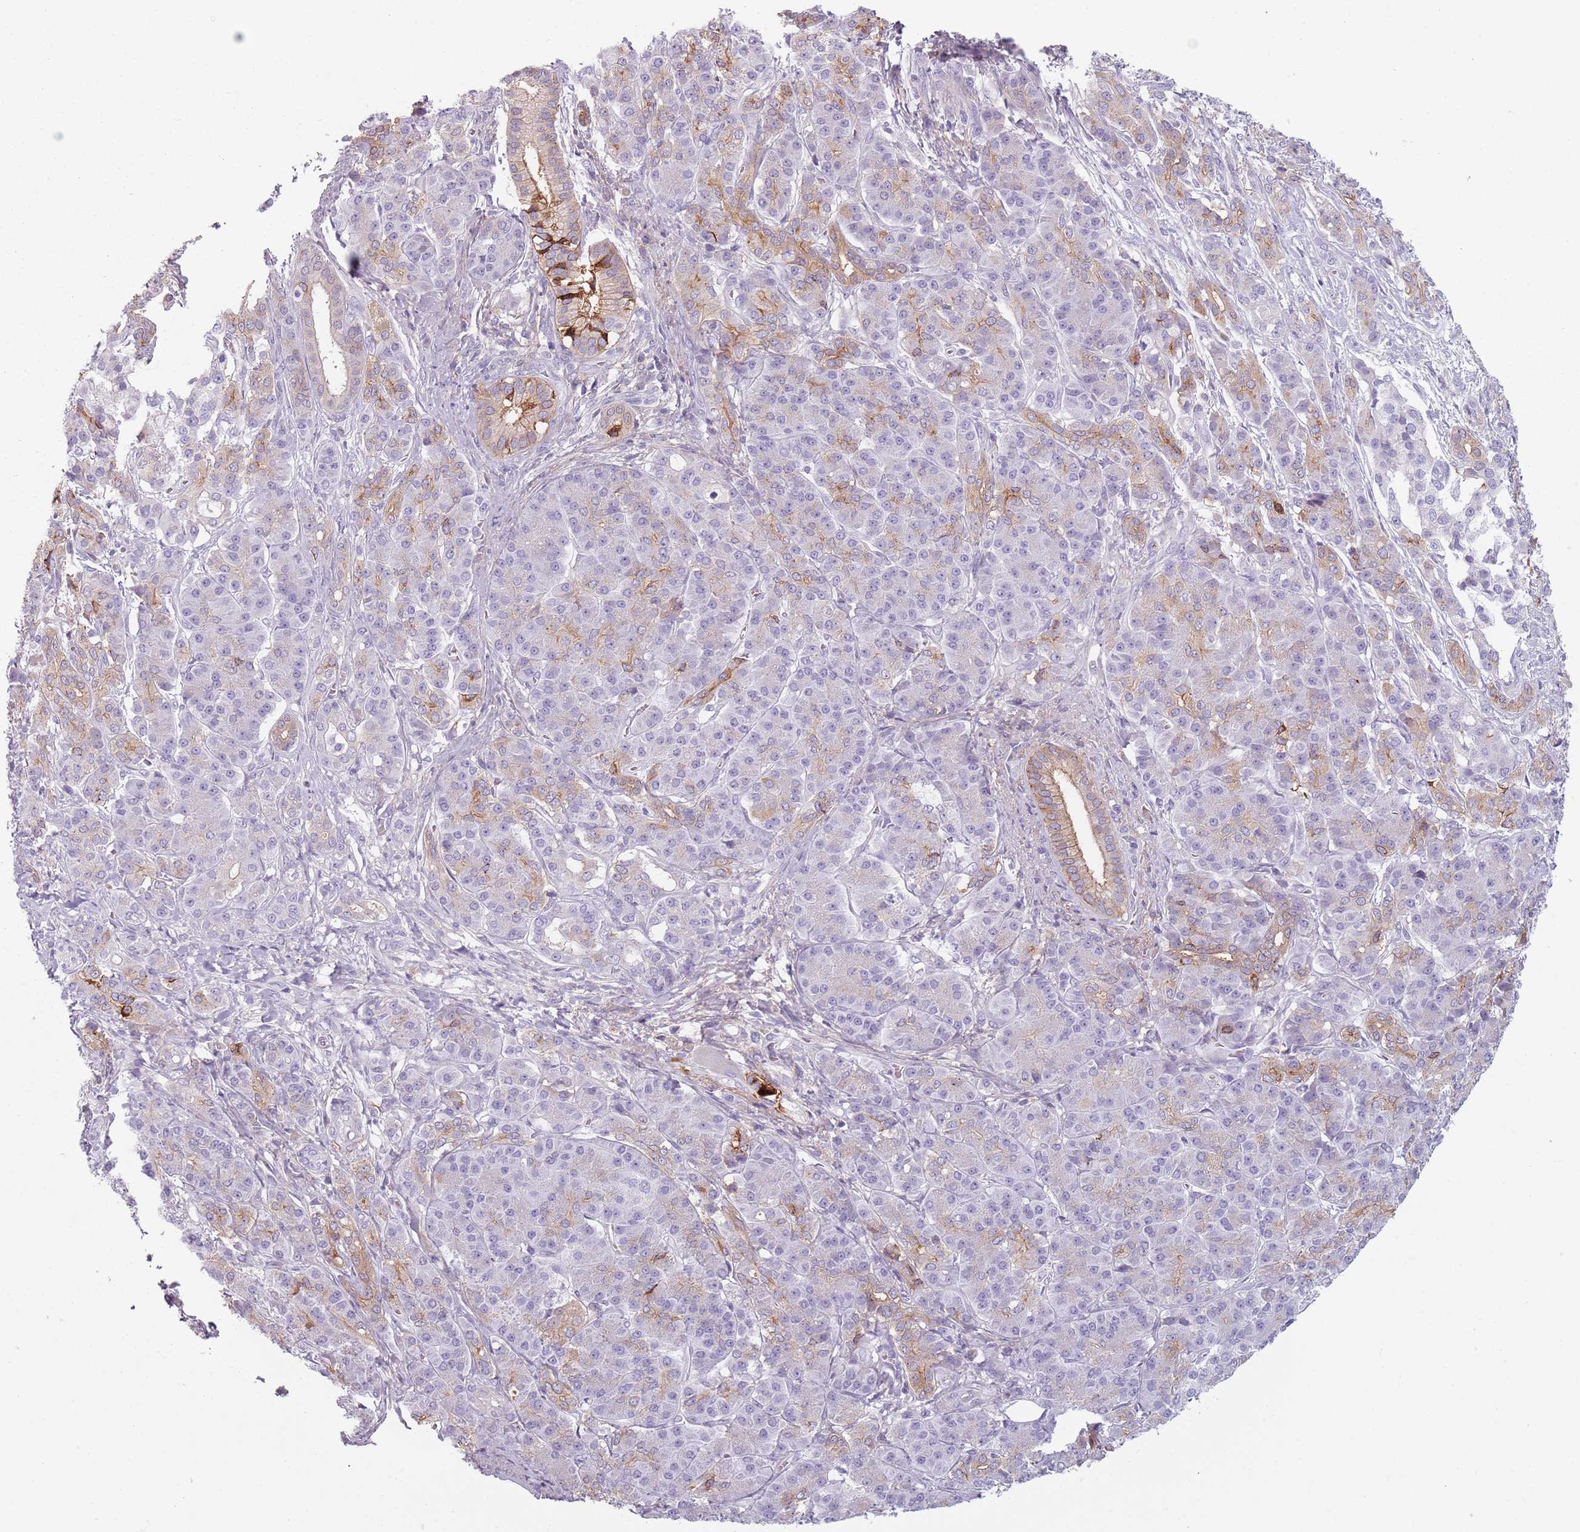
{"staining": {"intensity": "moderate", "quantity": "<25%", "location": "cytoplasmic/membranous"}, "tissue": "pancreatic cancer", "cell_type": "Tumor cells", "image_type": "cancer", "snomed": [{"axis": "morphology", "description": "Adenocarcinoma, NOS"}, {"axis": "topography", "description": "Pancreas"}], "caption": "A histopathology image showing moderate cytoplasmic/membranous staining in about <25% of tumor cells in pancreatic cancer, as visualized by brown immunohistochemical staining.", "gene": "MEGF8", "patient": {"sex": "male", "age": 57}}